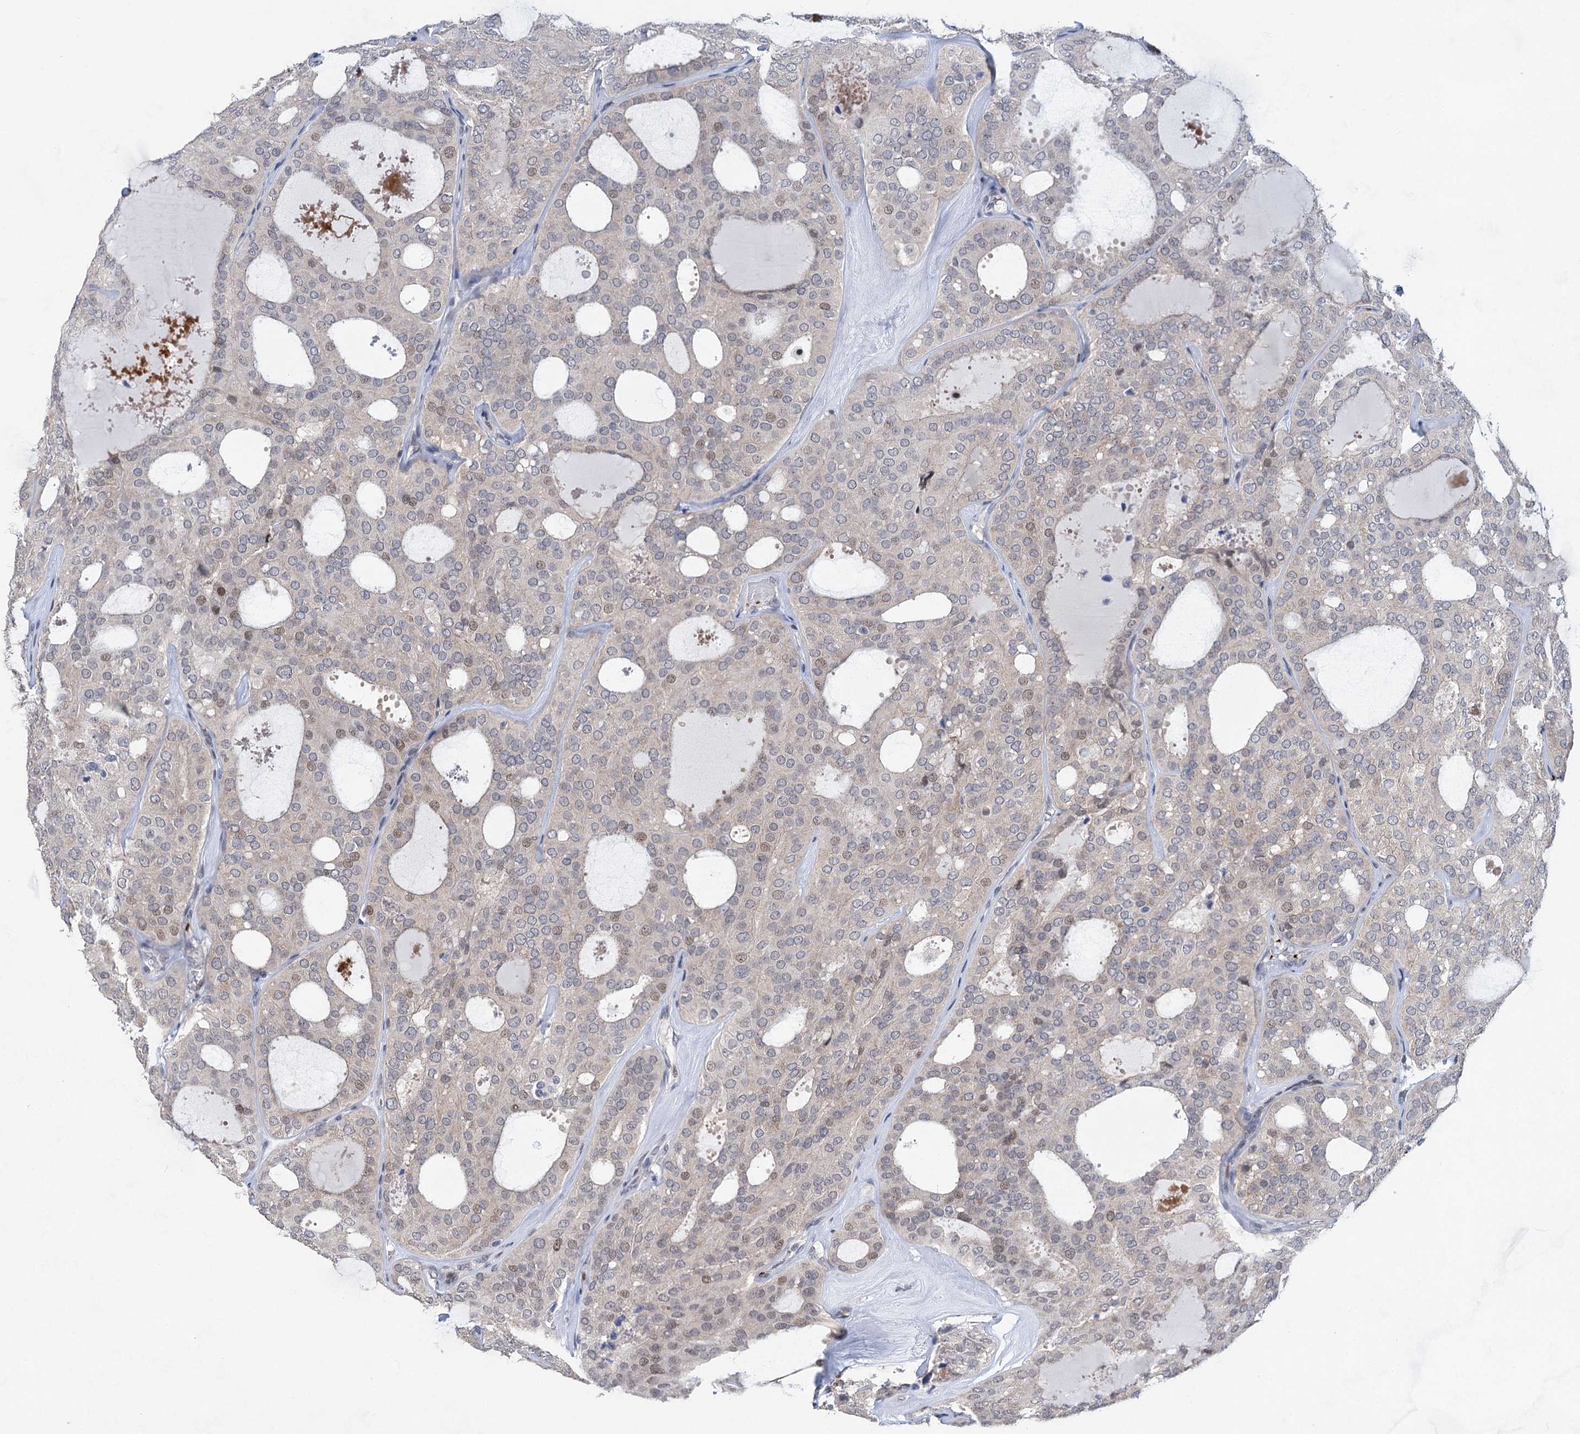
{"staining": {"intensity": "weak", "quantity": "<25%", "location": "nuclear"}, "tissue": "thyroid cancer", "cell_type": "Tumor cells", "image_type": "cancer", "snomed": [{"axis": "morphology", "description": "Follicular adenoma carcinoma, NOS"}, {"axis": "topography", "description": "Thyroid gland"}], "caption": "Tumor cells are negative for brown protein staining in follicular adenoma carcinoma (thyroid).", "gene": "MON2", "patient": {"sex": "male", "age": 75}}